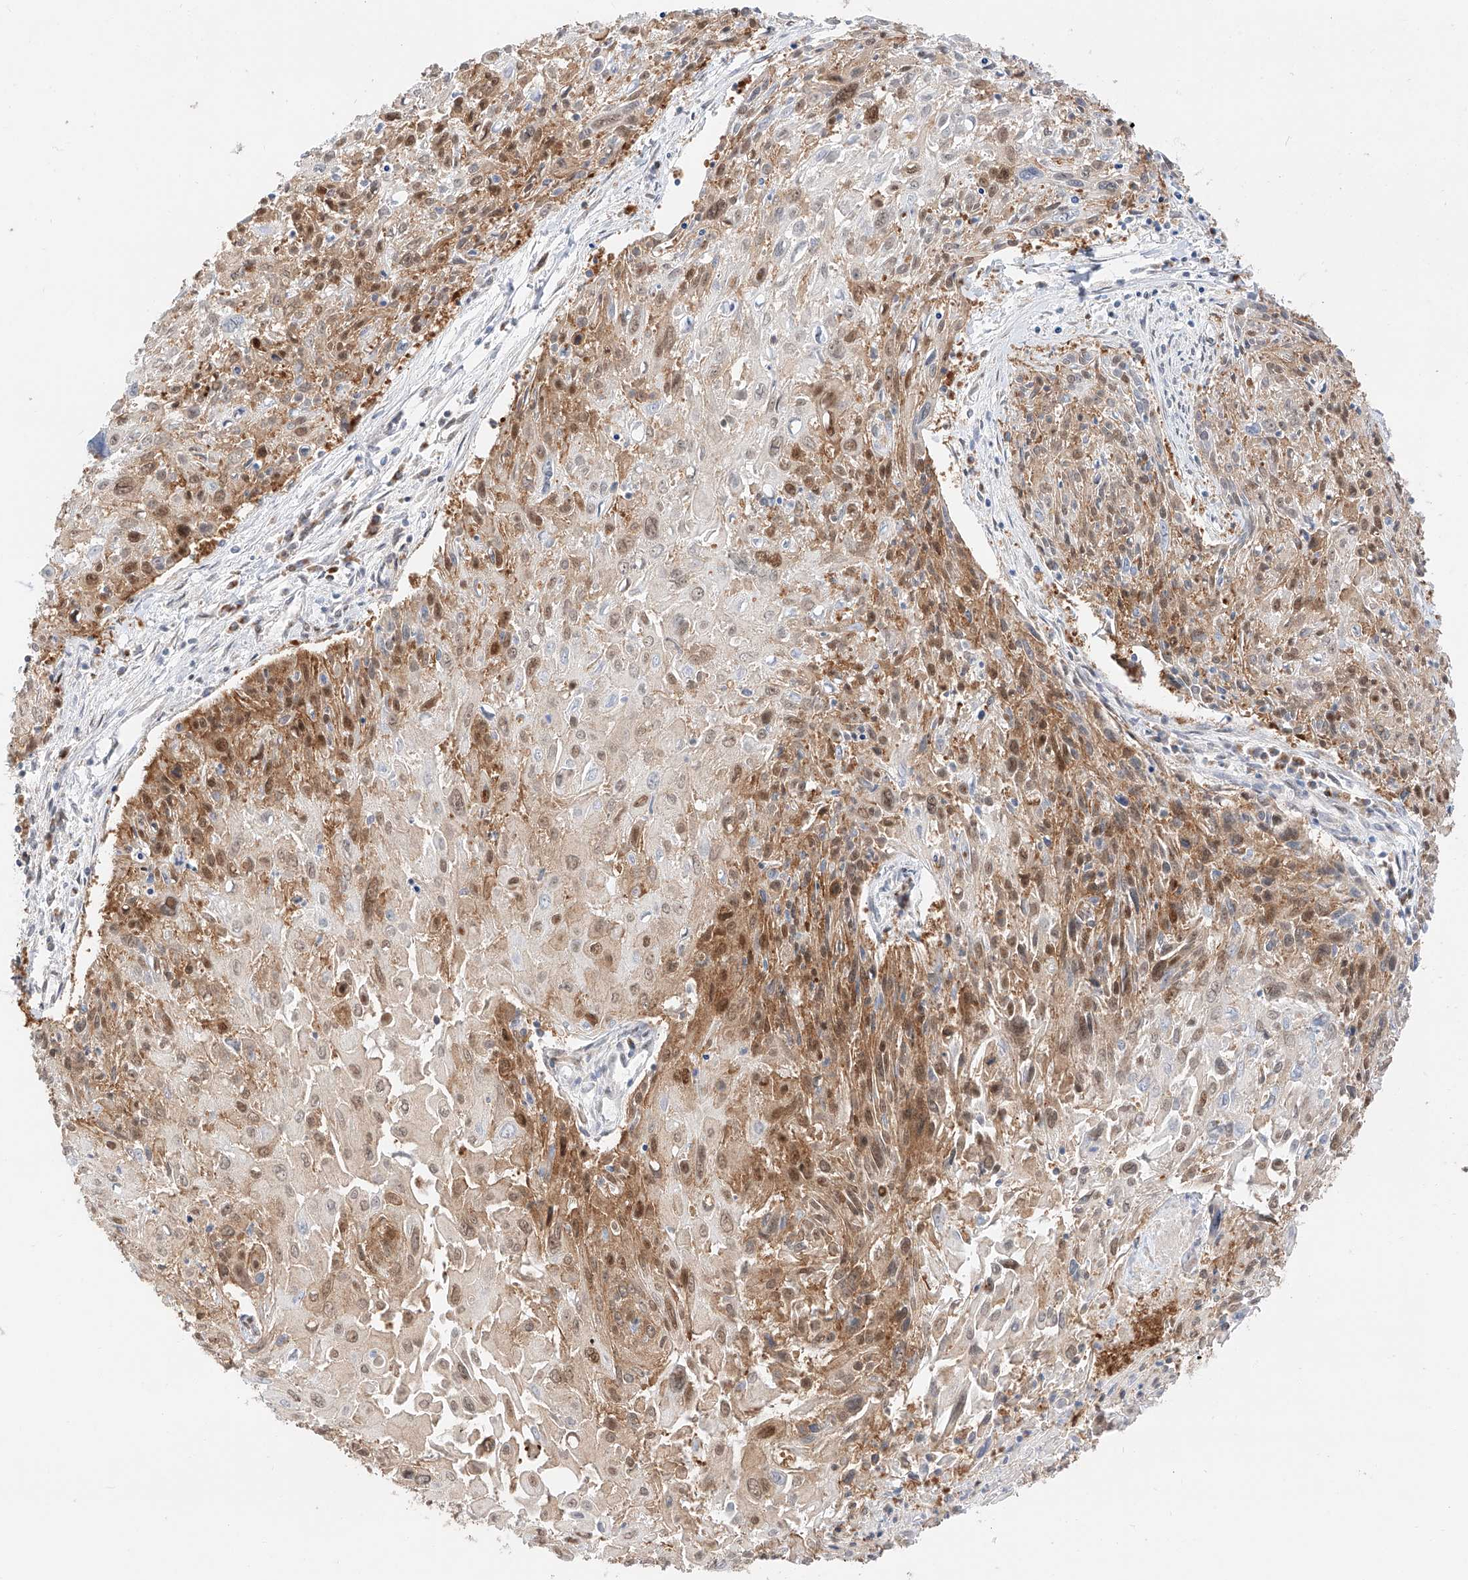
{"staining": {"intensity": "moderate", "quantity": "25%-75%", "location": "cytoplasmic/membranous,nuclear"}, "tissue": "cervical cancer", "cell_type": "Tumor cells", "image_type": "cancer", "snomed": [{"axis": "morphology", "description": "Squamous cell carcinoma, NOS"}, {"axis": "topography", "description": "Cervix"}], "caption": "Cervical cancer stained with a brown dye exhibits moderate cytoplasmic/membranous and nuclear positive staining in about 25%-75% of tumor cells.", "gene": "CARMIL1", "patient": {"sex": "female", "age": 51}}